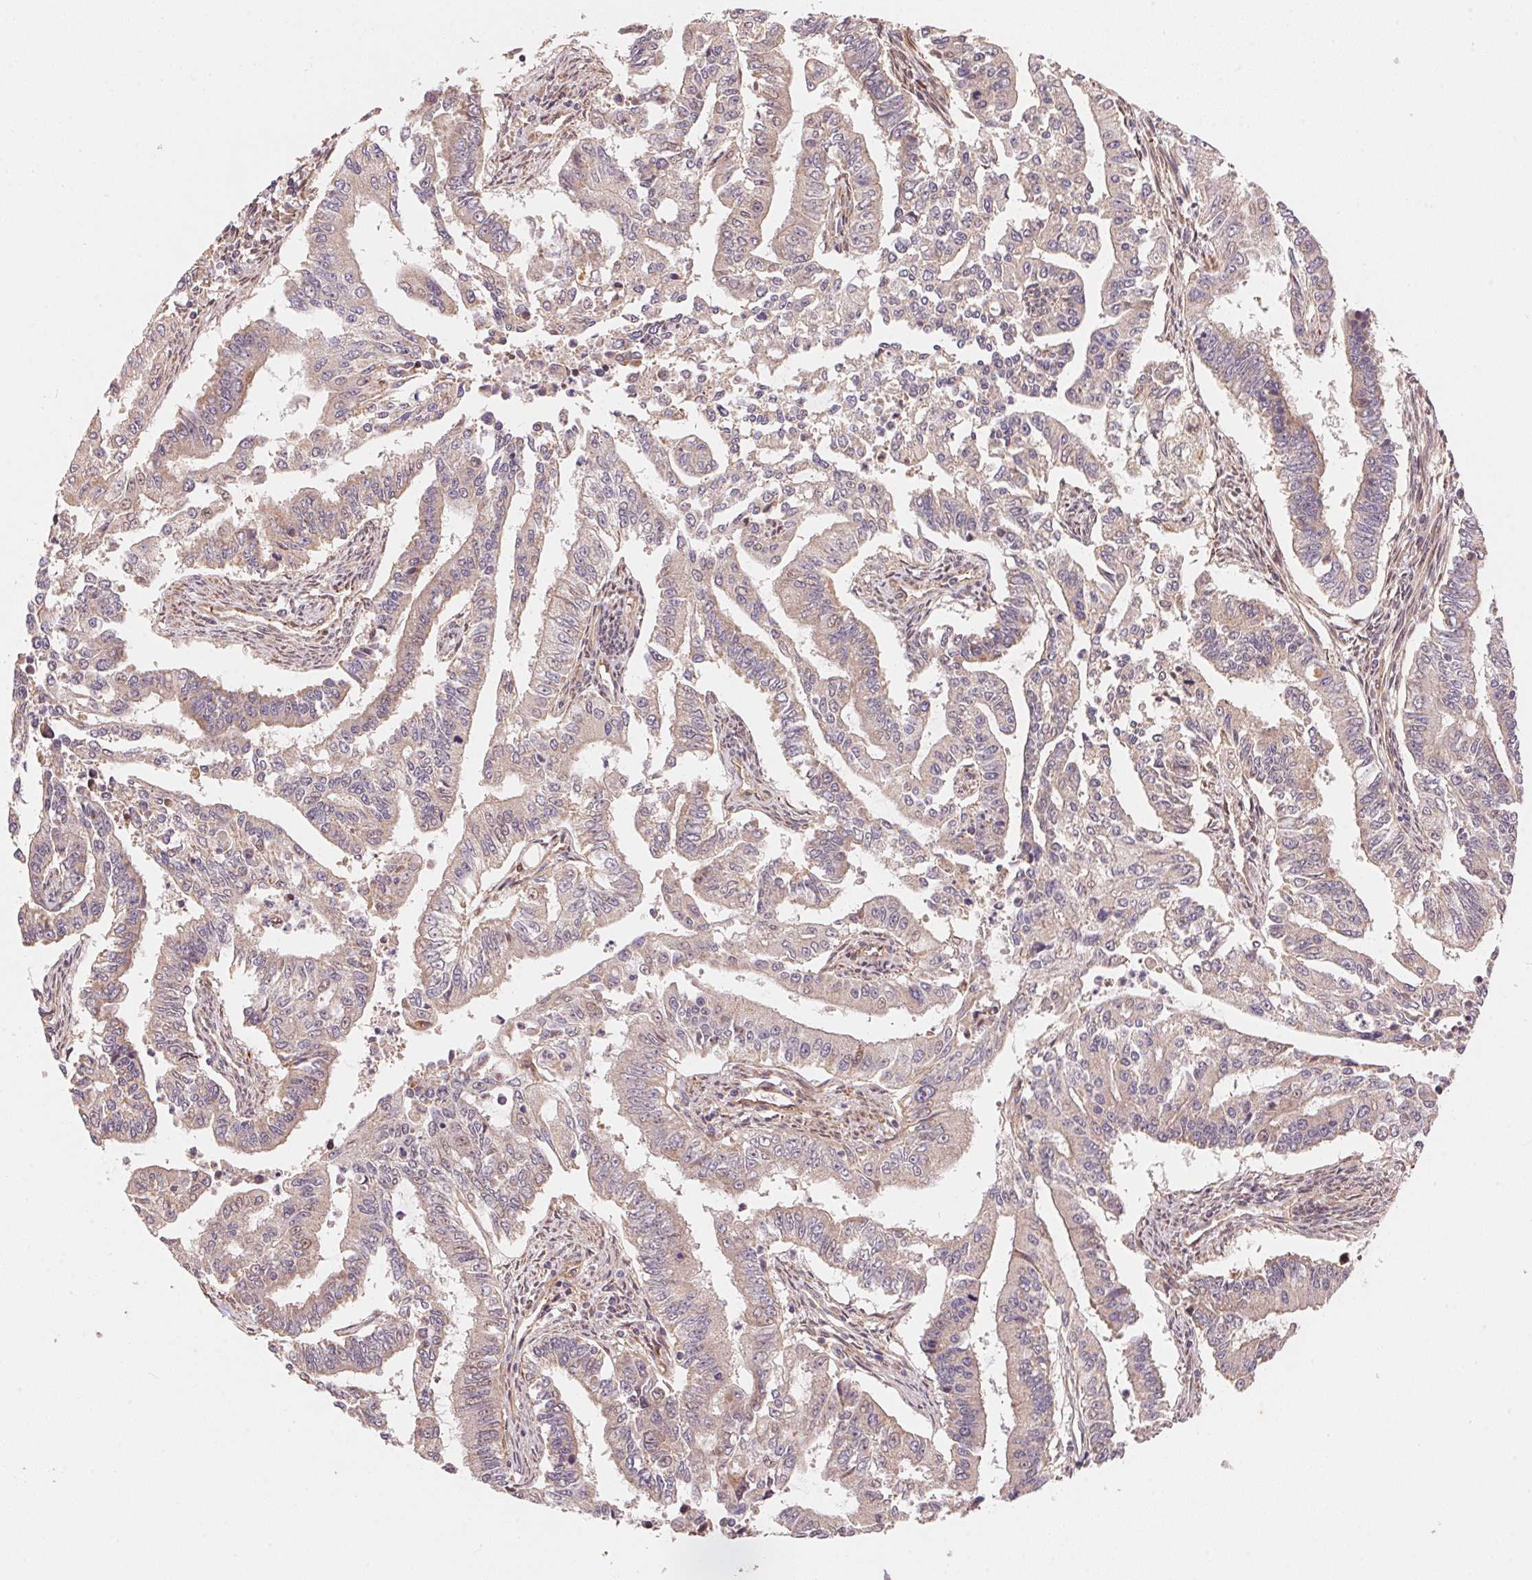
{"staining": {"intensity": "weak", "quantity": "<25%", "location": "cytoplasmic/membranous"}, "tissue": "endometrial cancer", "cell_type": "Tumor cells", "image_type": "cancer", "snomed": [{"axis": "morphology", "description": "Adenocarcinoma, NOS"}, {"axis": "topography", "description": "Uterus"}], "caption": "The histopathology image reveals no staining of tumor cells in endometrial cancer. (DAB immunohistochemistry (IHC), high magnification).", "gene": "TNIP2", "patient": {"sex": "female", "age": 59}}